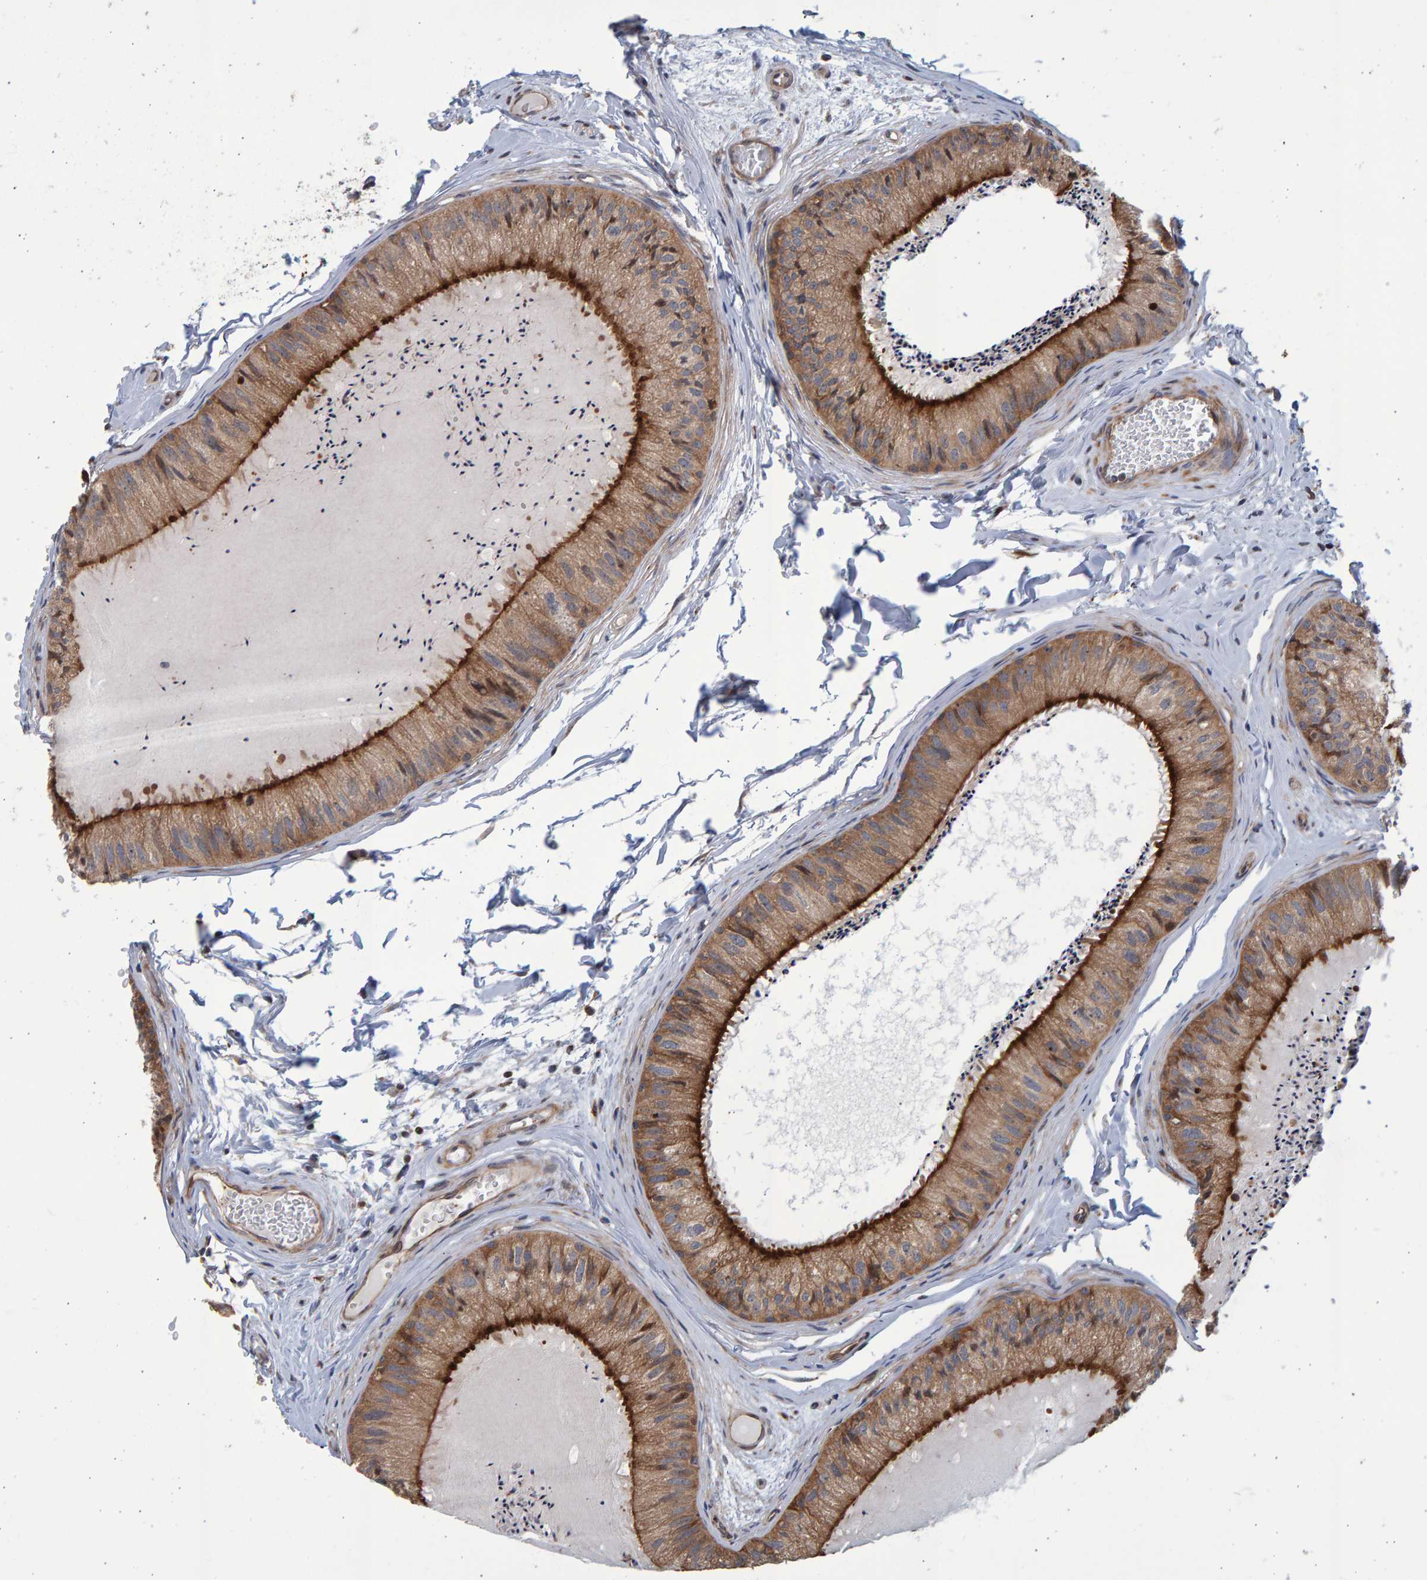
{"staining": {"intensity": "strong", "quantity": ">75%", "location": "cytoplasmic/membranous"}, "tissue": "epididymis", "cell_type": "Glandular cells", "image_type": "normal", "snomed": [{"axis": "morphology", "description": "Normal tissue, NOS"}, {"axis": "topography", "description": "Epididymis"}], "caption": "IHC (DAB (3,3'-diaminobenzidine)) staining of benign human epididymis exhibits strong cytoplasmic/membranous protein positivity in about >75% of glandular cells. Using DAB (brown) and hematoxylin (blue) stains, captured at high magnification using brightfield microscopy.", "gene": "LRBA", "patient": {"sex": "male", "age": 31}}